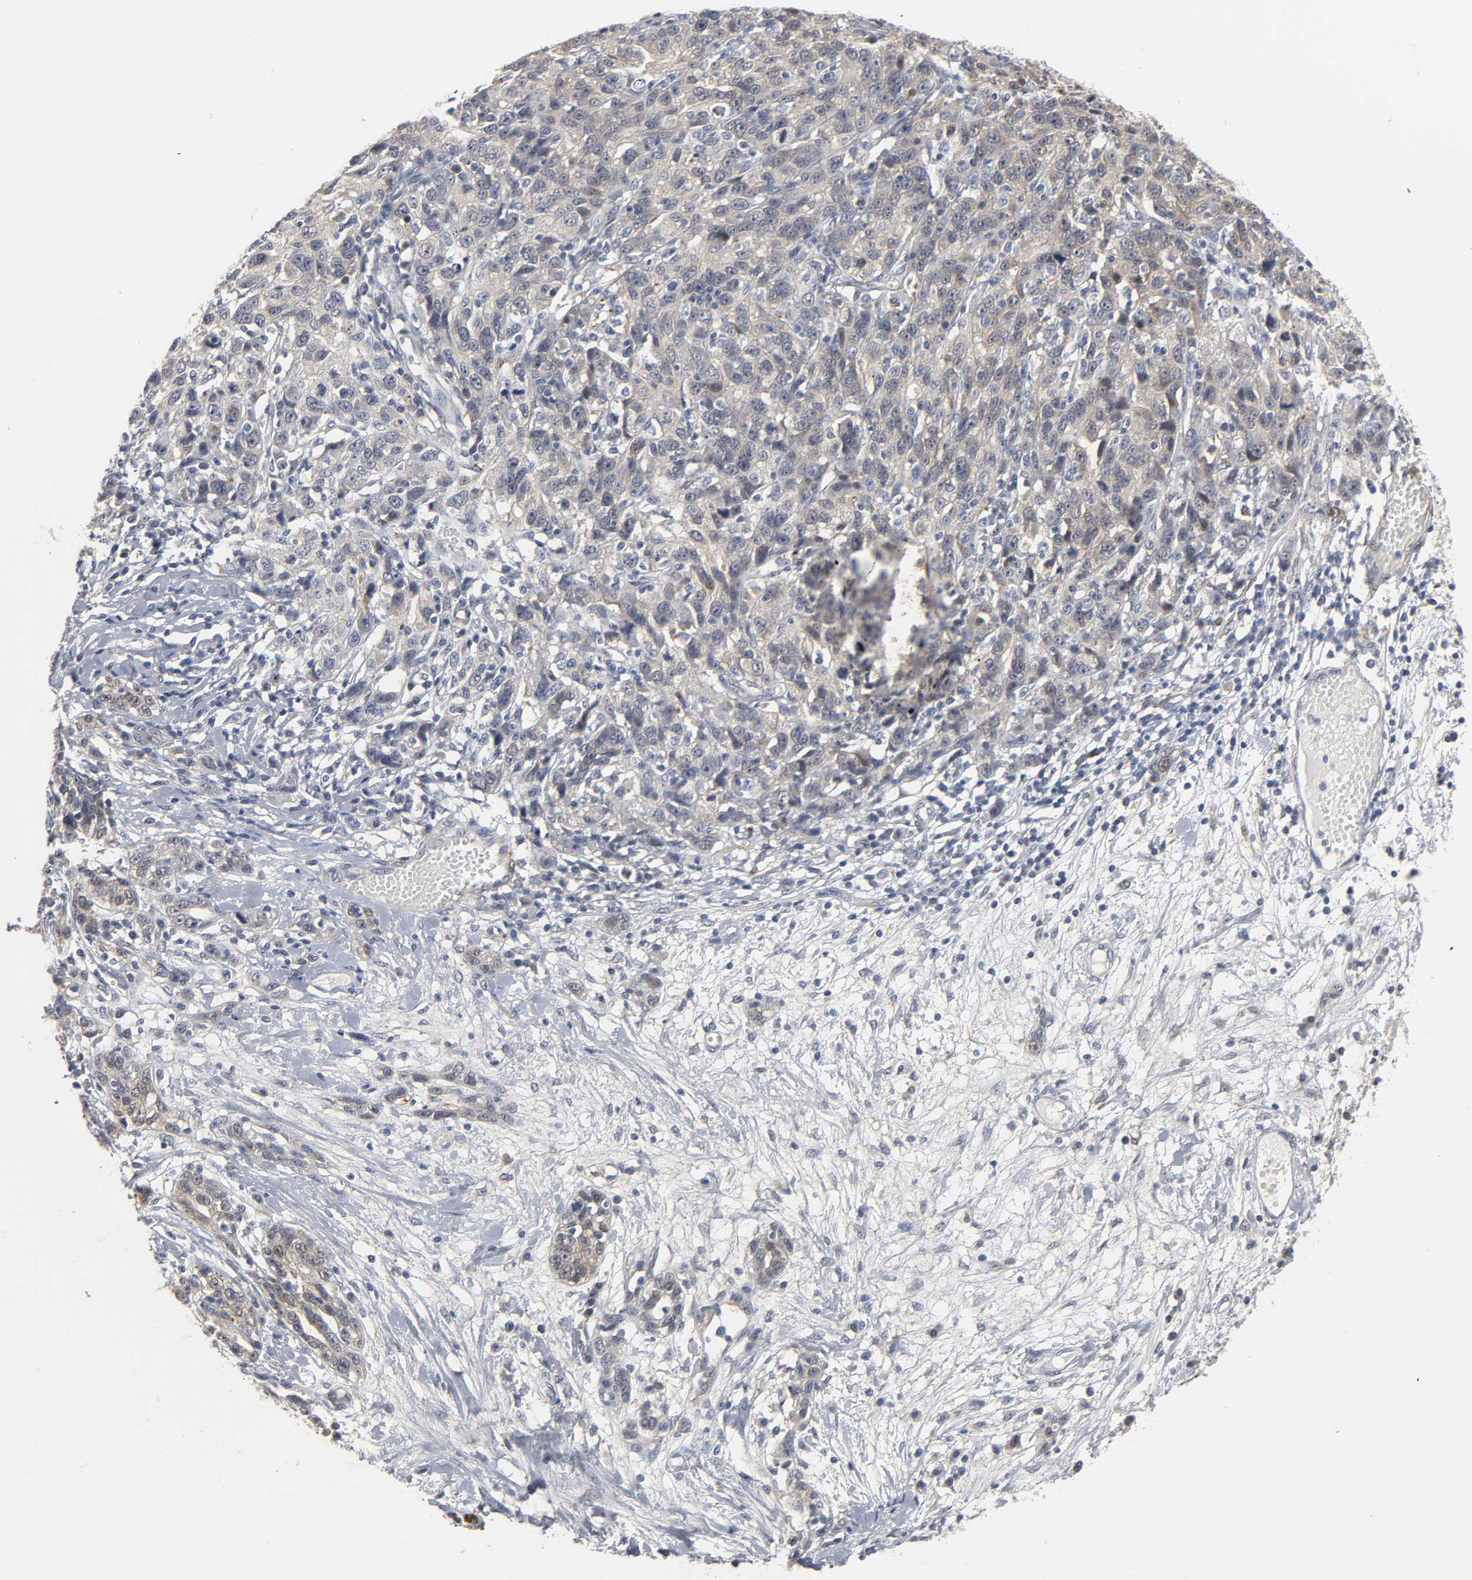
{"staining": {"intensity": "weak", "quantity": "<25%", "location": "cytoplasmic/membranous"}, "tissue": "ovarian cancer", "cell_type": "Tumor cells", "image_type": "cancer", "snomed": [{"axis": "morphology", "description": "Cystadenocarcinoma, serous, NOS"}, {"axis": "topography", "description": "Ovary"}], "caption": "IHC image of neoplastic tissue: ovarian cancer (serous cystadenocarcinoma) stained with DAB (3,3'-diaminobenzidine) reveals no significant protein positivity in tumor cells. Brightfield microscopy of immunohistochemistry stained with DAB (3,3'-diaminobenzidine) (brown) and hematoxylin (blue), captured at high magnification.", "gene": "PDLIM3", "patient": {"sex": "female", "age": 71}}